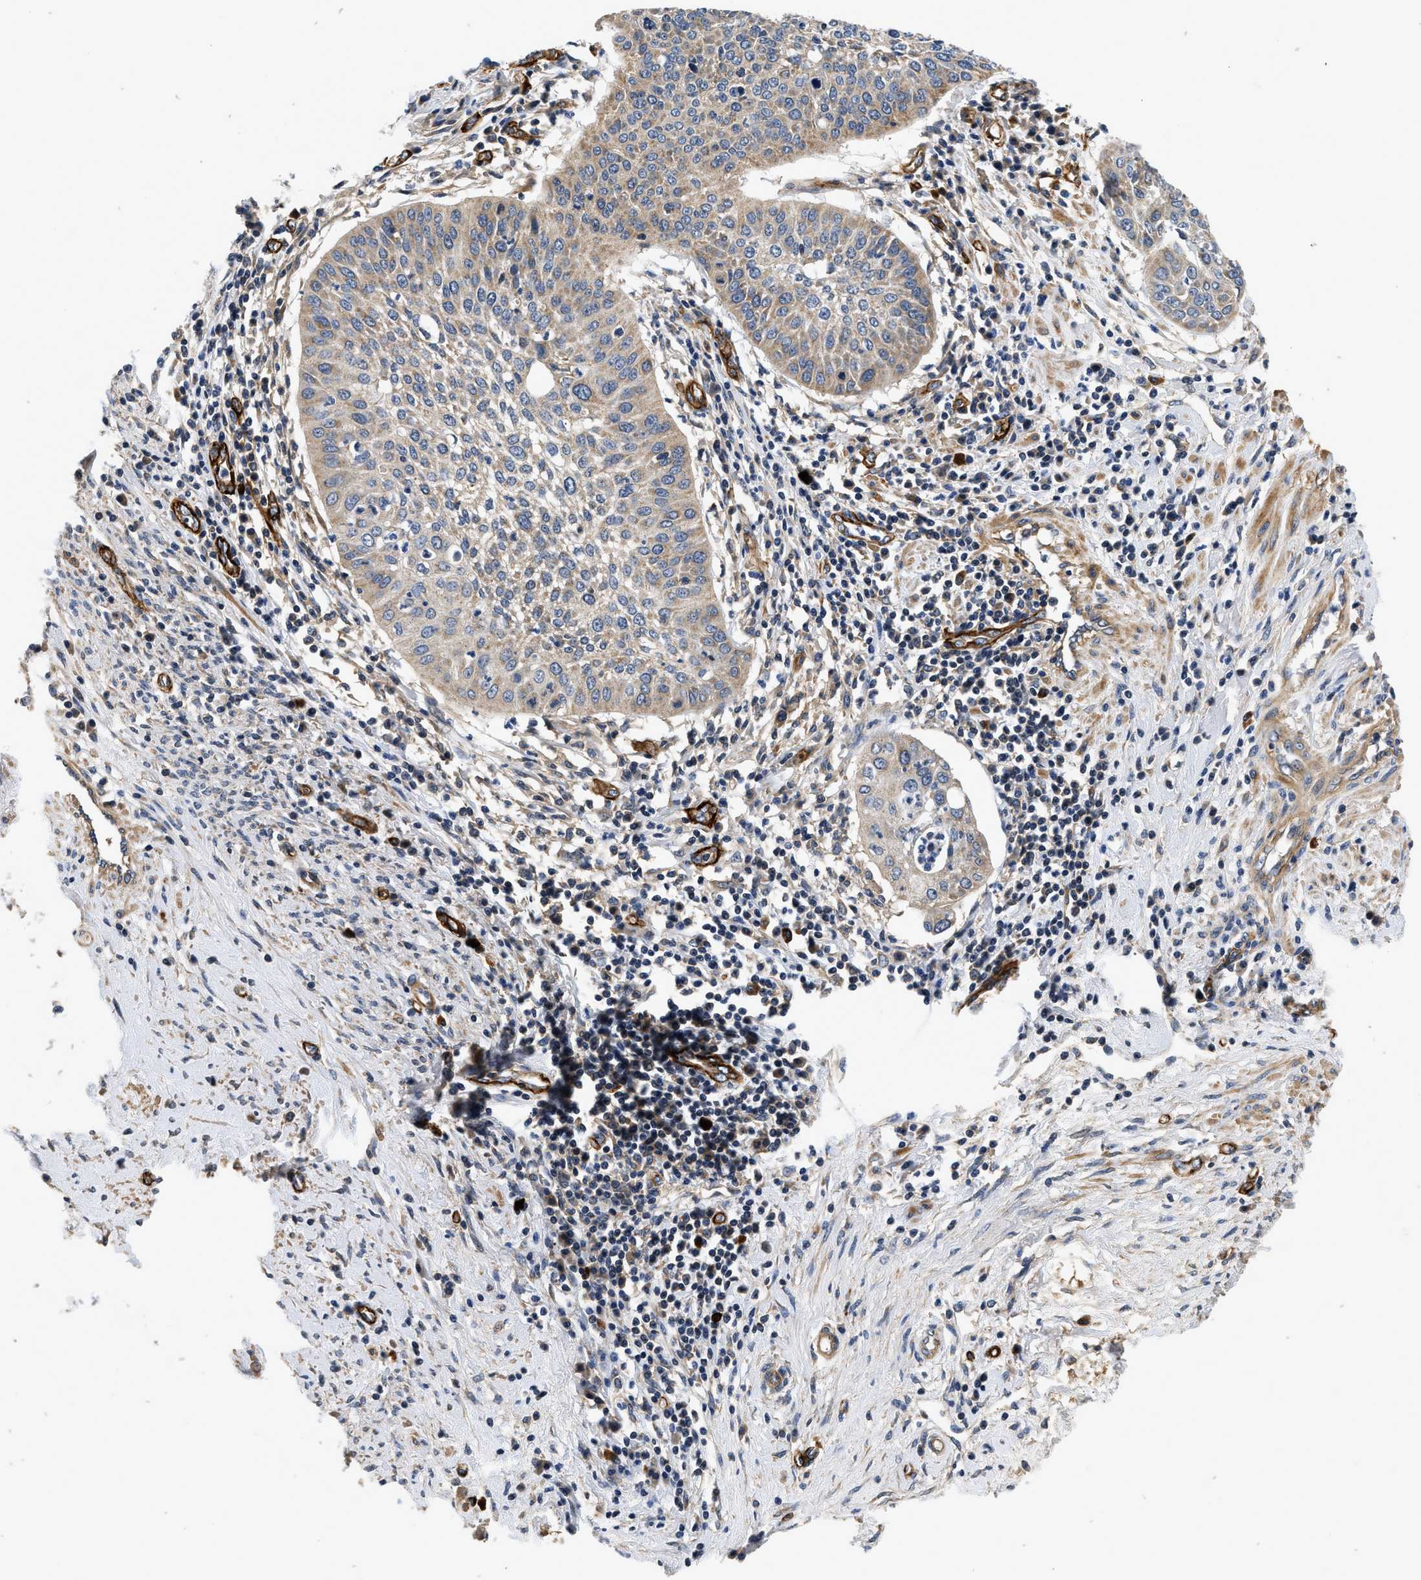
{"staining": {"intensity": "weak", "quantity": ">75%", "location": "cytoplasmic/membranous"}, "tissue": "cervical cancer", "cell_type": "Tumor cells", "image_type": "cancer", "snomed": [{"axis": "morphology", "description": "Normal tissue, NOS"}, {"axis": "morphology", "description": "Squamous cell carcinoma, NOS"}, {"axis": "topography", "description": "Cervix"}], "caption": "Cervical cancer stained with IHC demonstrates weak cytoplasmic/membranous staining in approximately >75% of tumor cells.", "gene": "NME6", "patient": {"sex": "female", "age": 39}}